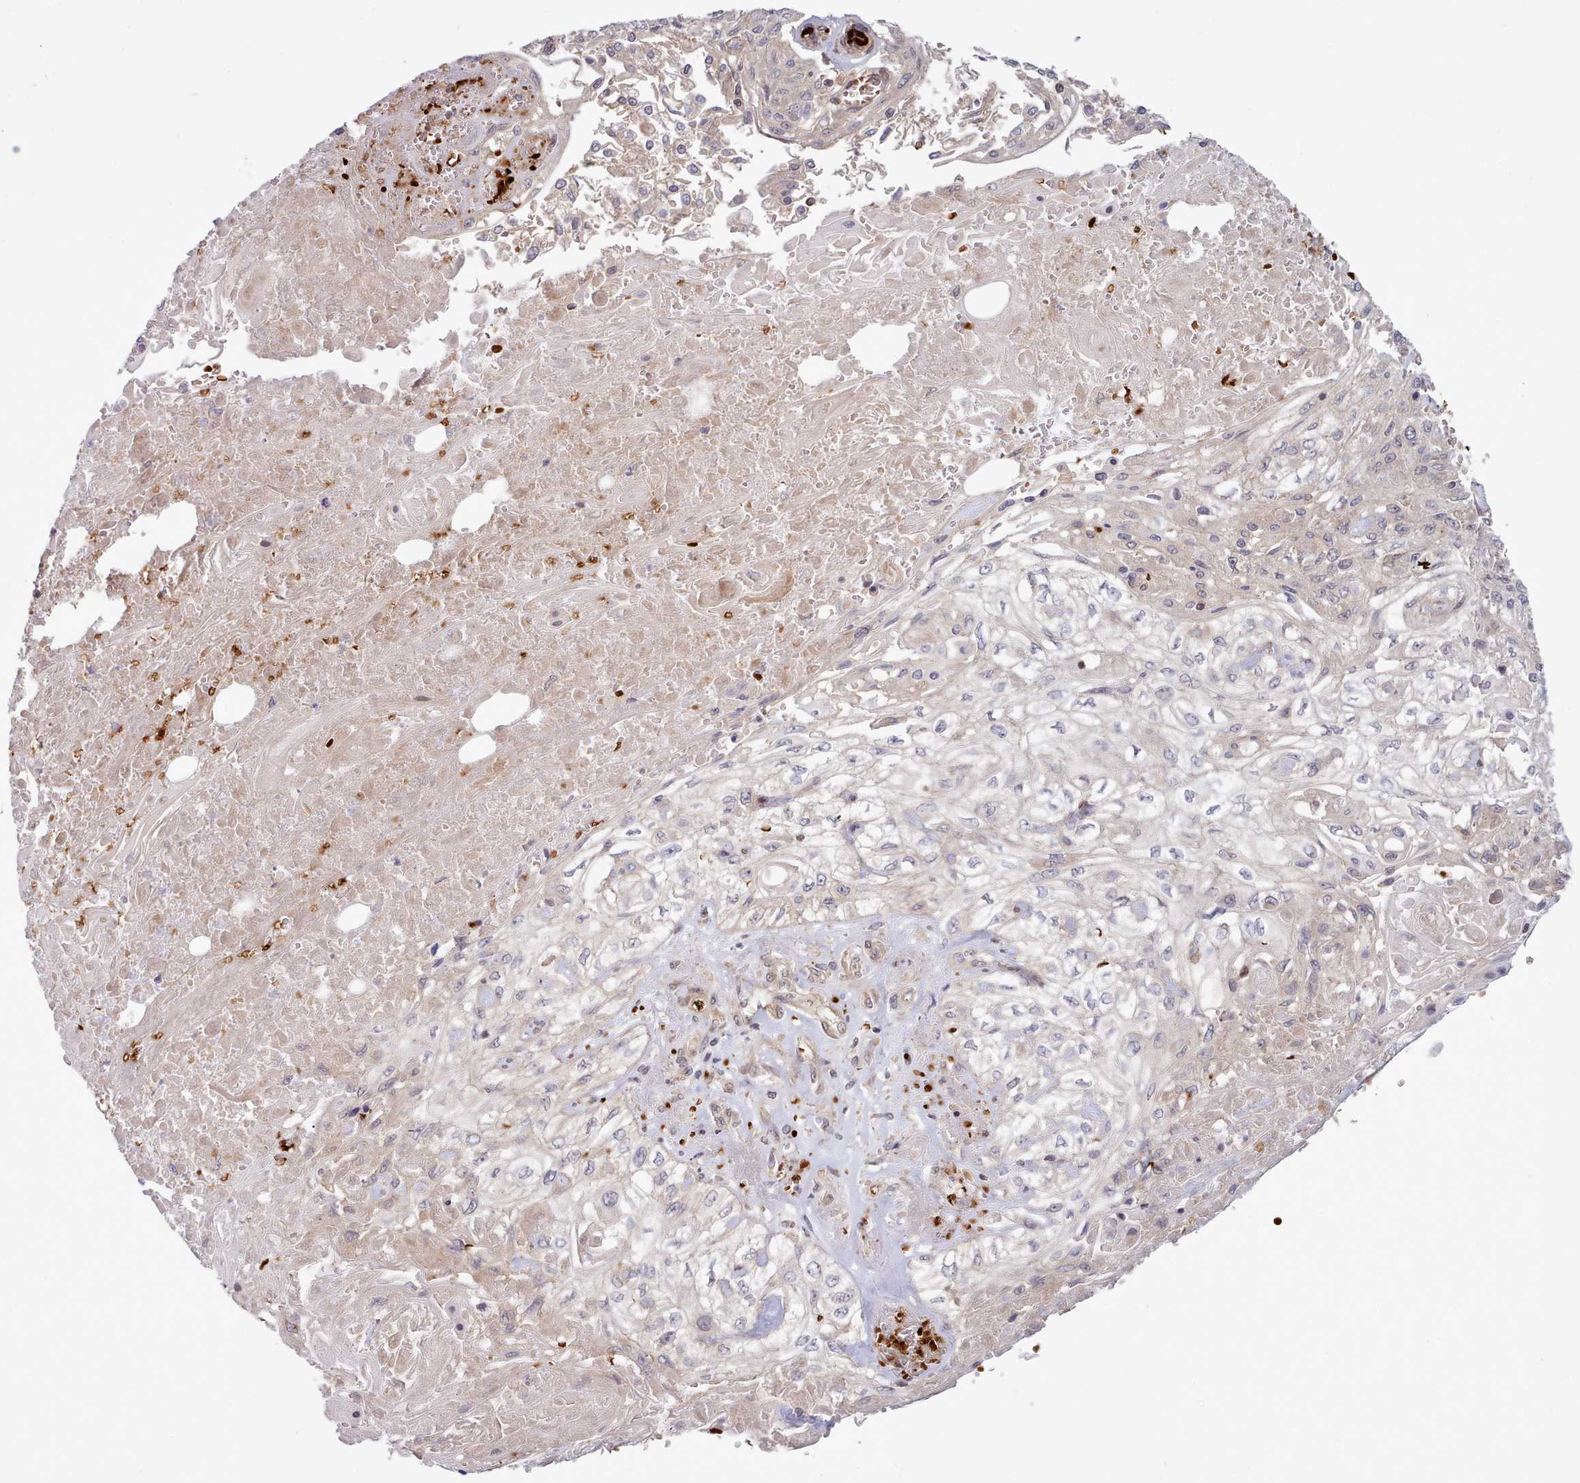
{"staining": {"intensity": "negative", "quantity": "none", "location": "none"}, "tissue": "skin cancer", "cell_type": "Tumor cells", "image_type": "cancer", "snomed": [{"axis": "morphology", "description": "Squamous cell carcinoma, NOS"}, {"axis": "morphology", "description": "Squamous cell carcinoma, metastatic, NOS"}, {"axis": "topography", "description": "Skin"}, {"axis": "topography", "description": "Lymph node"}], "caption": "Tumor cells are negative for brown protein staining in skin cancer.", "gene": "UBE2G1", "patient": {"sex": "male", "age": 75}}